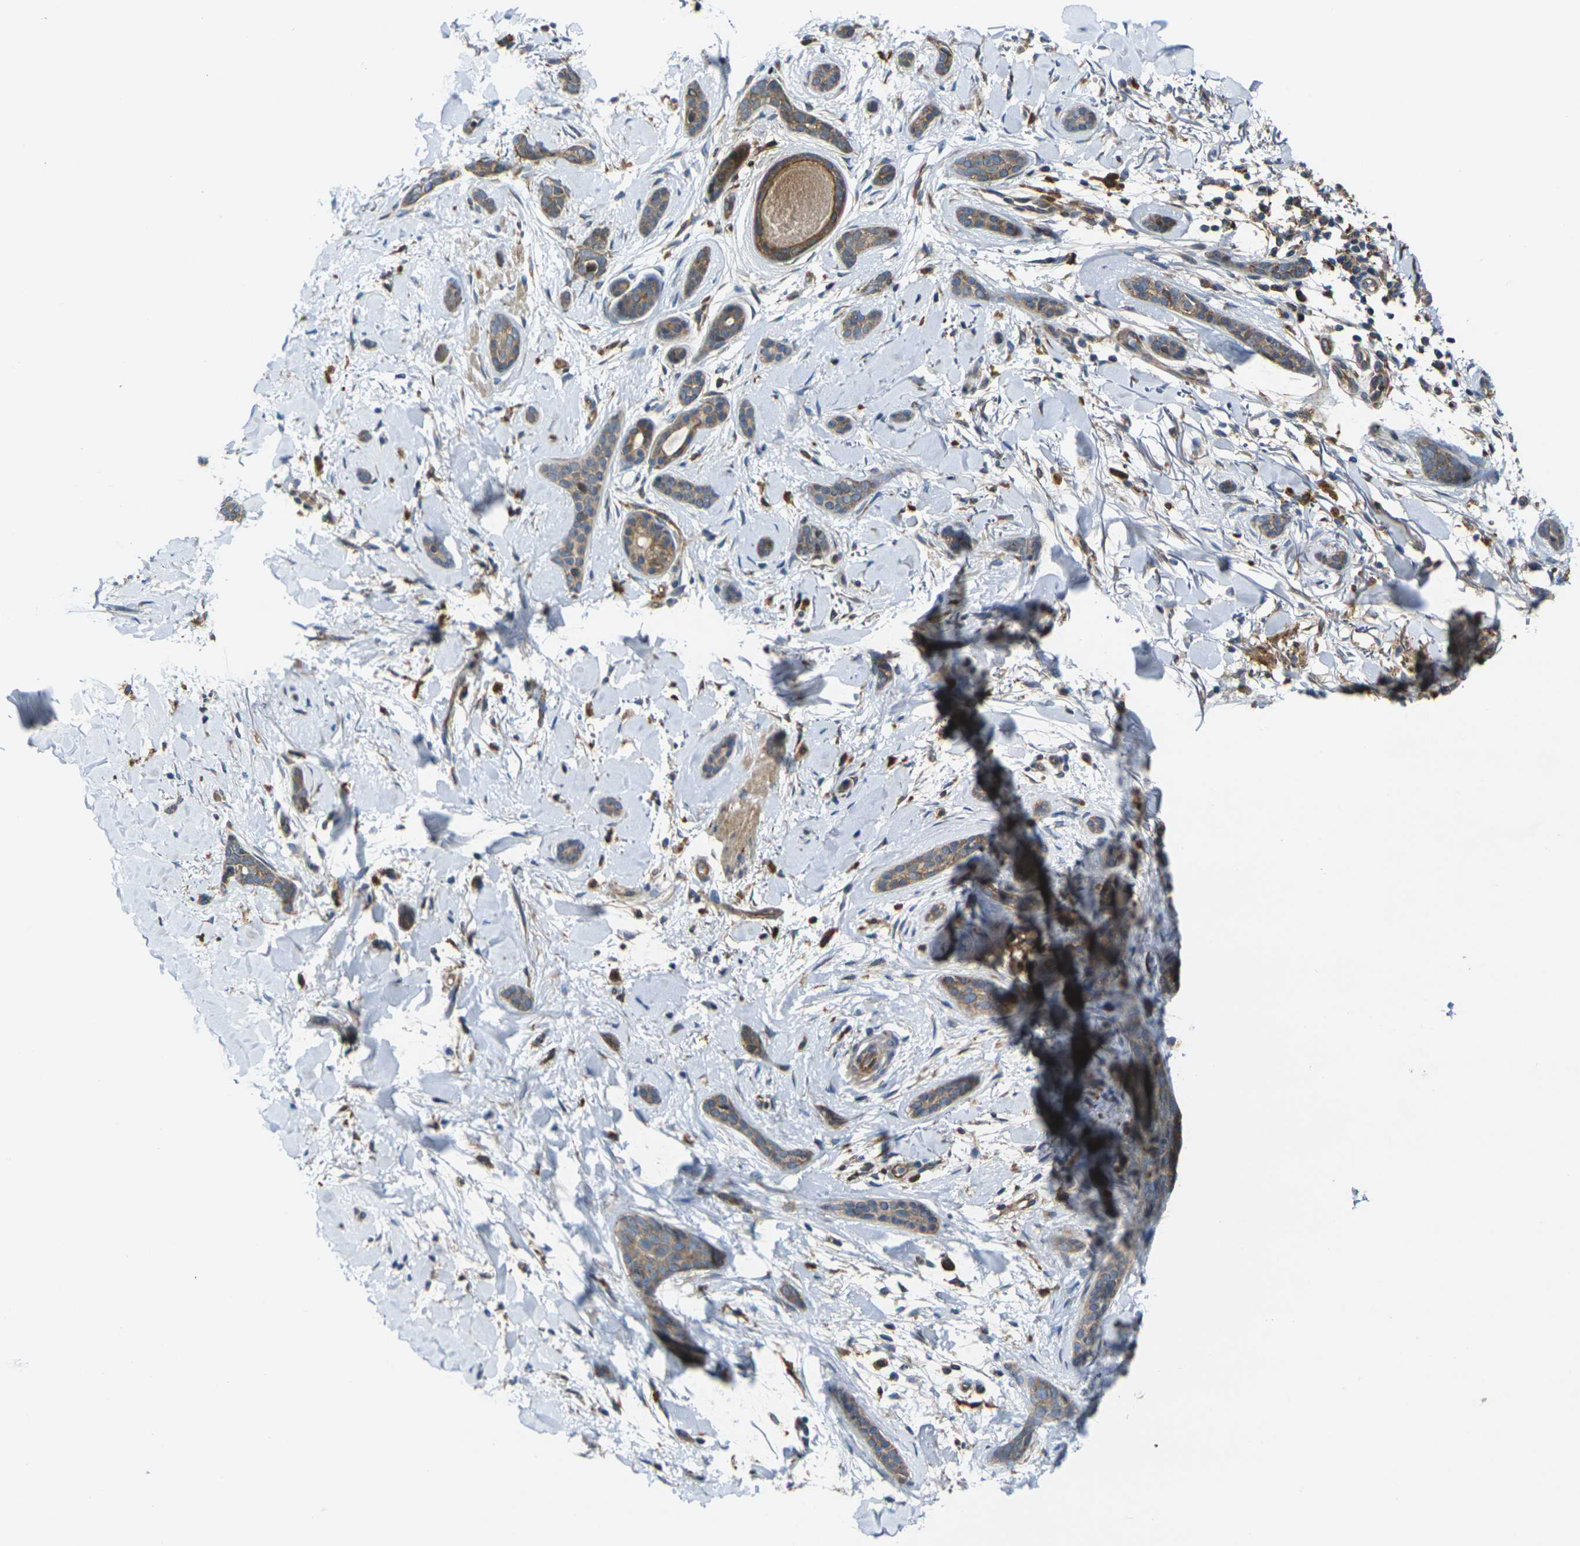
{"staining": {"intensity": "moderate", "quantity": ">75%", "location": "cytoplasmic/membranous"}, "tissue": "skin cancer", "cell_type": "Tumor cells", "image_type": "cancer", "snomed": [{"axis": "morphology", "description": "Basal cell carcinoma"}, {"axis": "topography", "description": "Skin"}], "caption": "Immunohistochemical staining of human skin basal cell carcinoma reveals moderate cytoplasmic/membranous protein staining in about >75% of tumor cells.", "gene": "FZD1", "patient": {"sex": "female", "age": 58}}